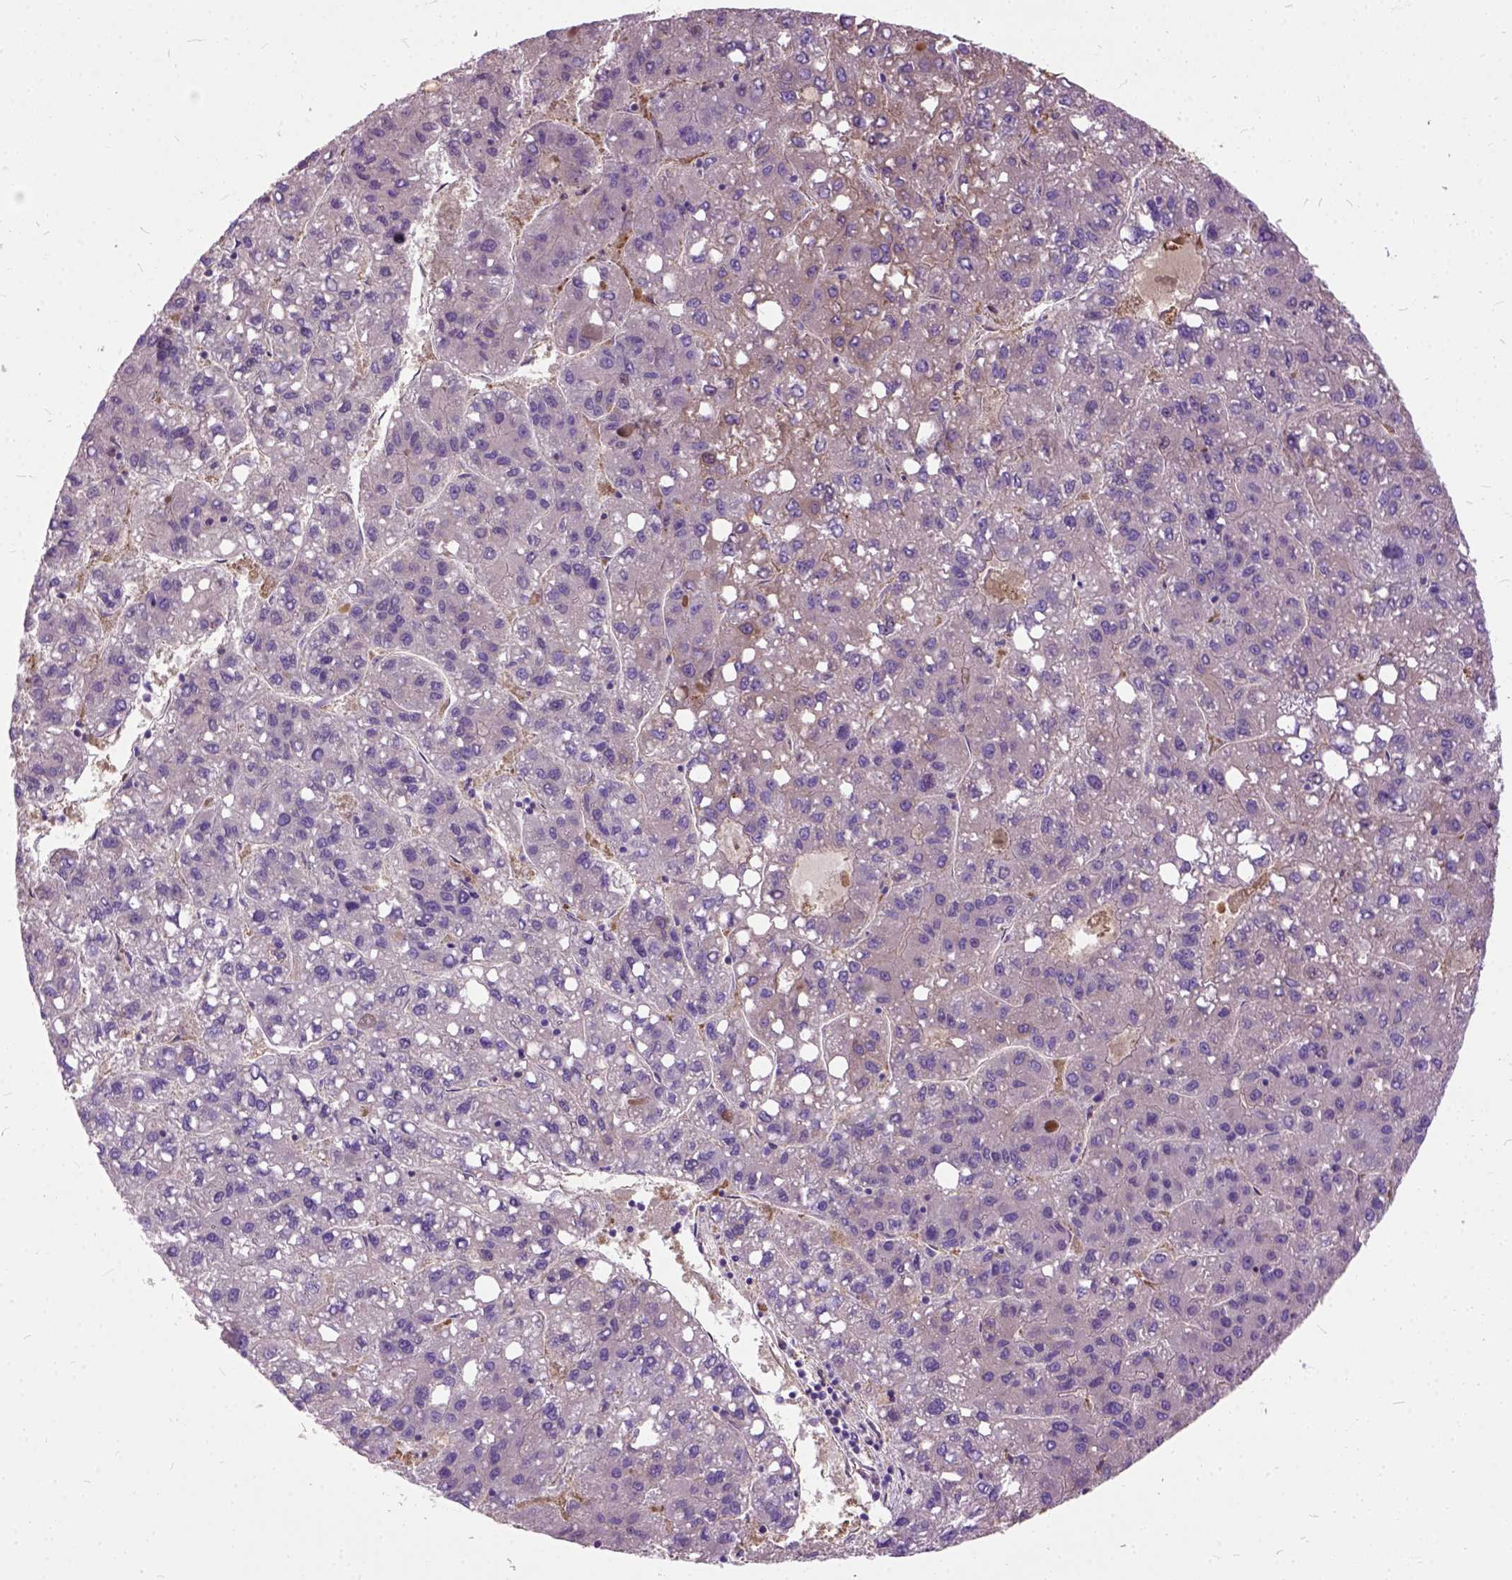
{"staining": {"intensity": "negative", "quantity": "none", "location": "none"}, "tissue": "liver cancer", "cell_type": "Tumor cells", "image_type": "cancer", "snomed": [{"axis": "morphology", "description": "Carcinoma, Hepatocellular, NOS"}, {"axis": "topography", "description": "Liver"}], "caption": "The image reveals no significant positivity in tumor cells of liver cancer (hepatocellular carcinoma).", "gene": "SEMA4F", "patient": {"sex": "female", "age": 82}}